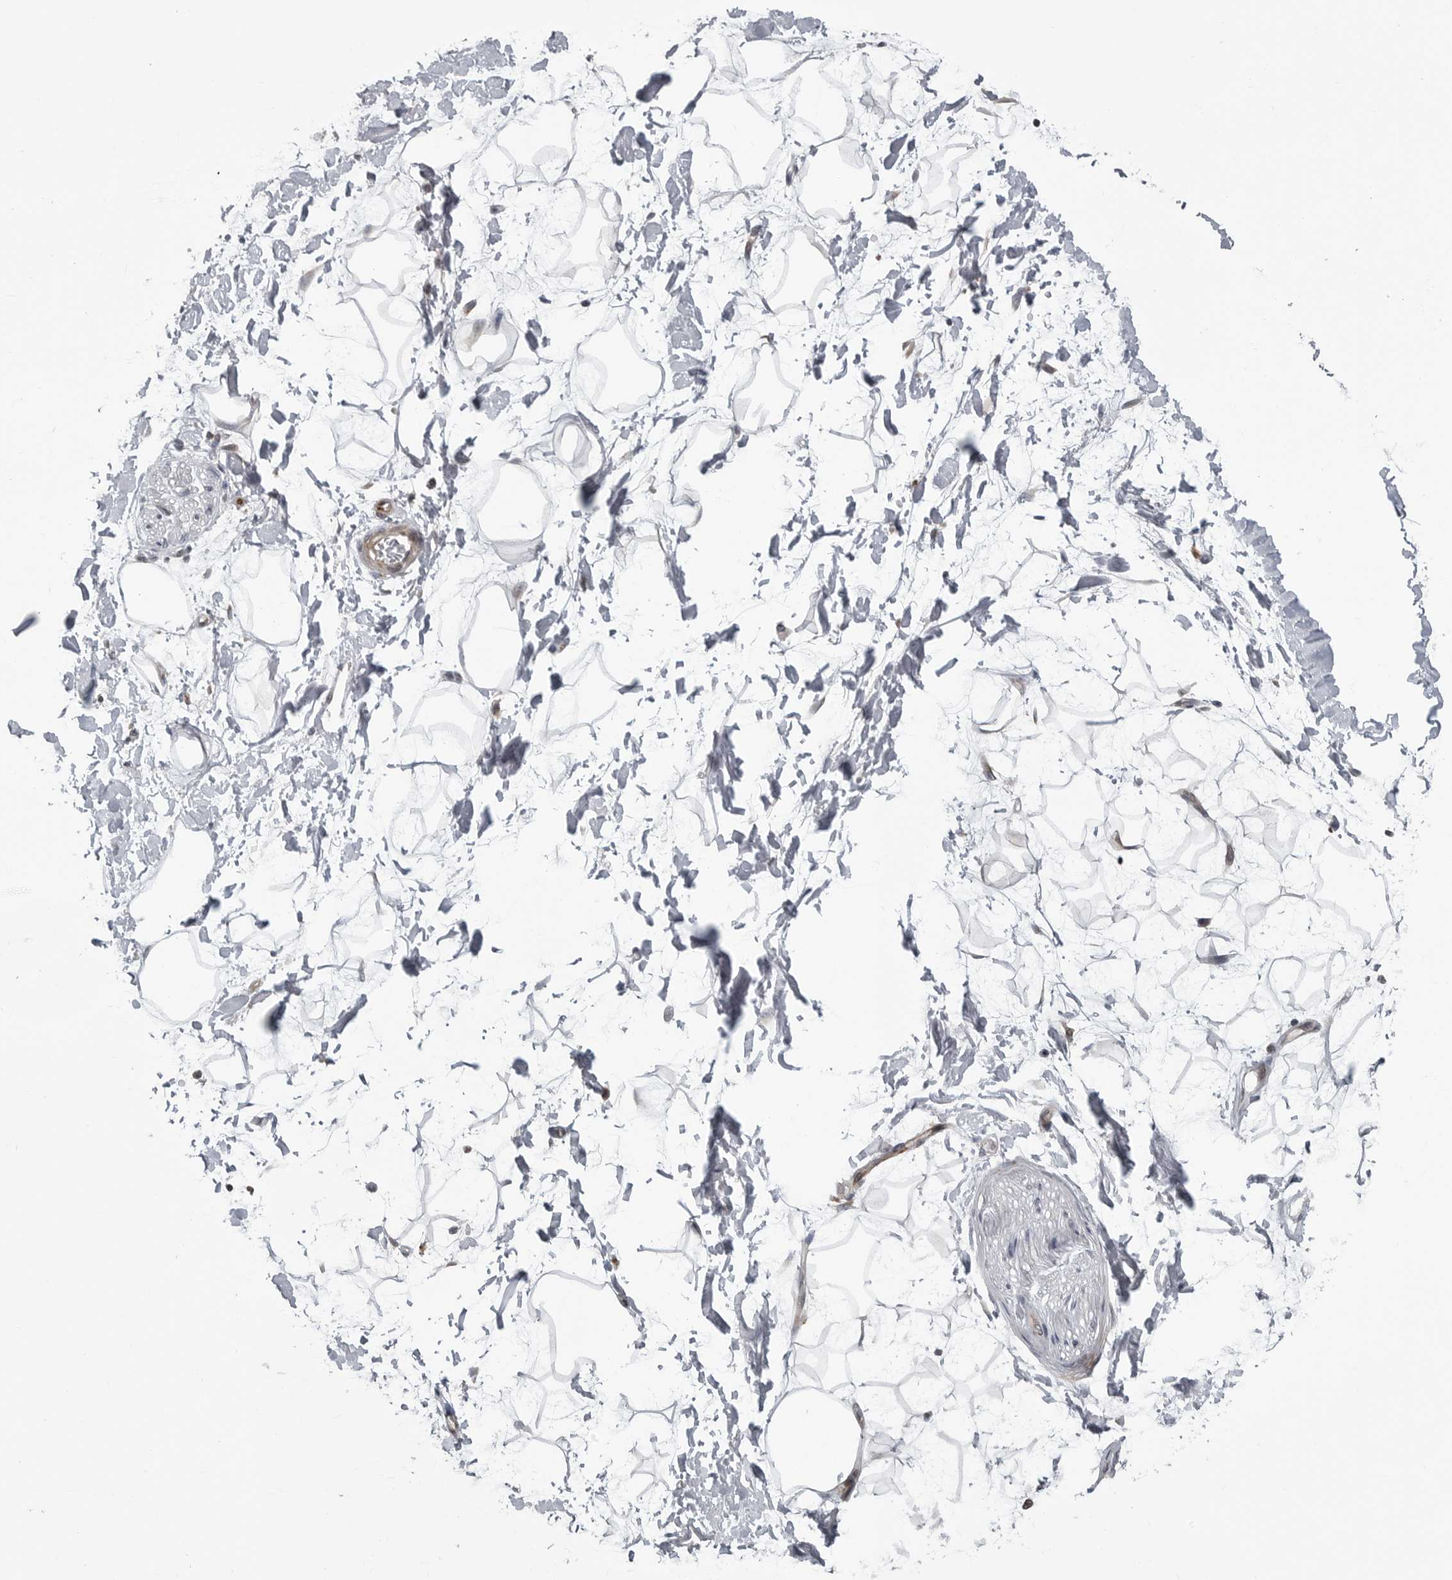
{"staining": {"intensity": "negative", "quantity": "none", "location": "none"}, "tissue": "adipose tissue", "cell_type": "Adipocytes", "image_type": "normal", "snomed": [{"axis": "morphology", "description": "Normal tissue, NOS"}, {"axis": "topography", "description": "Soft tissue"}], "caption": "Immunohistochemical staining of normal human adipose tissue reveals no significant expression in adipocytes. (DAB immunohistochemistry (IHC) with hematoxylin counter stain).", "gene": "FAAP100", "patient": {"sex": "male", "age": 72}}